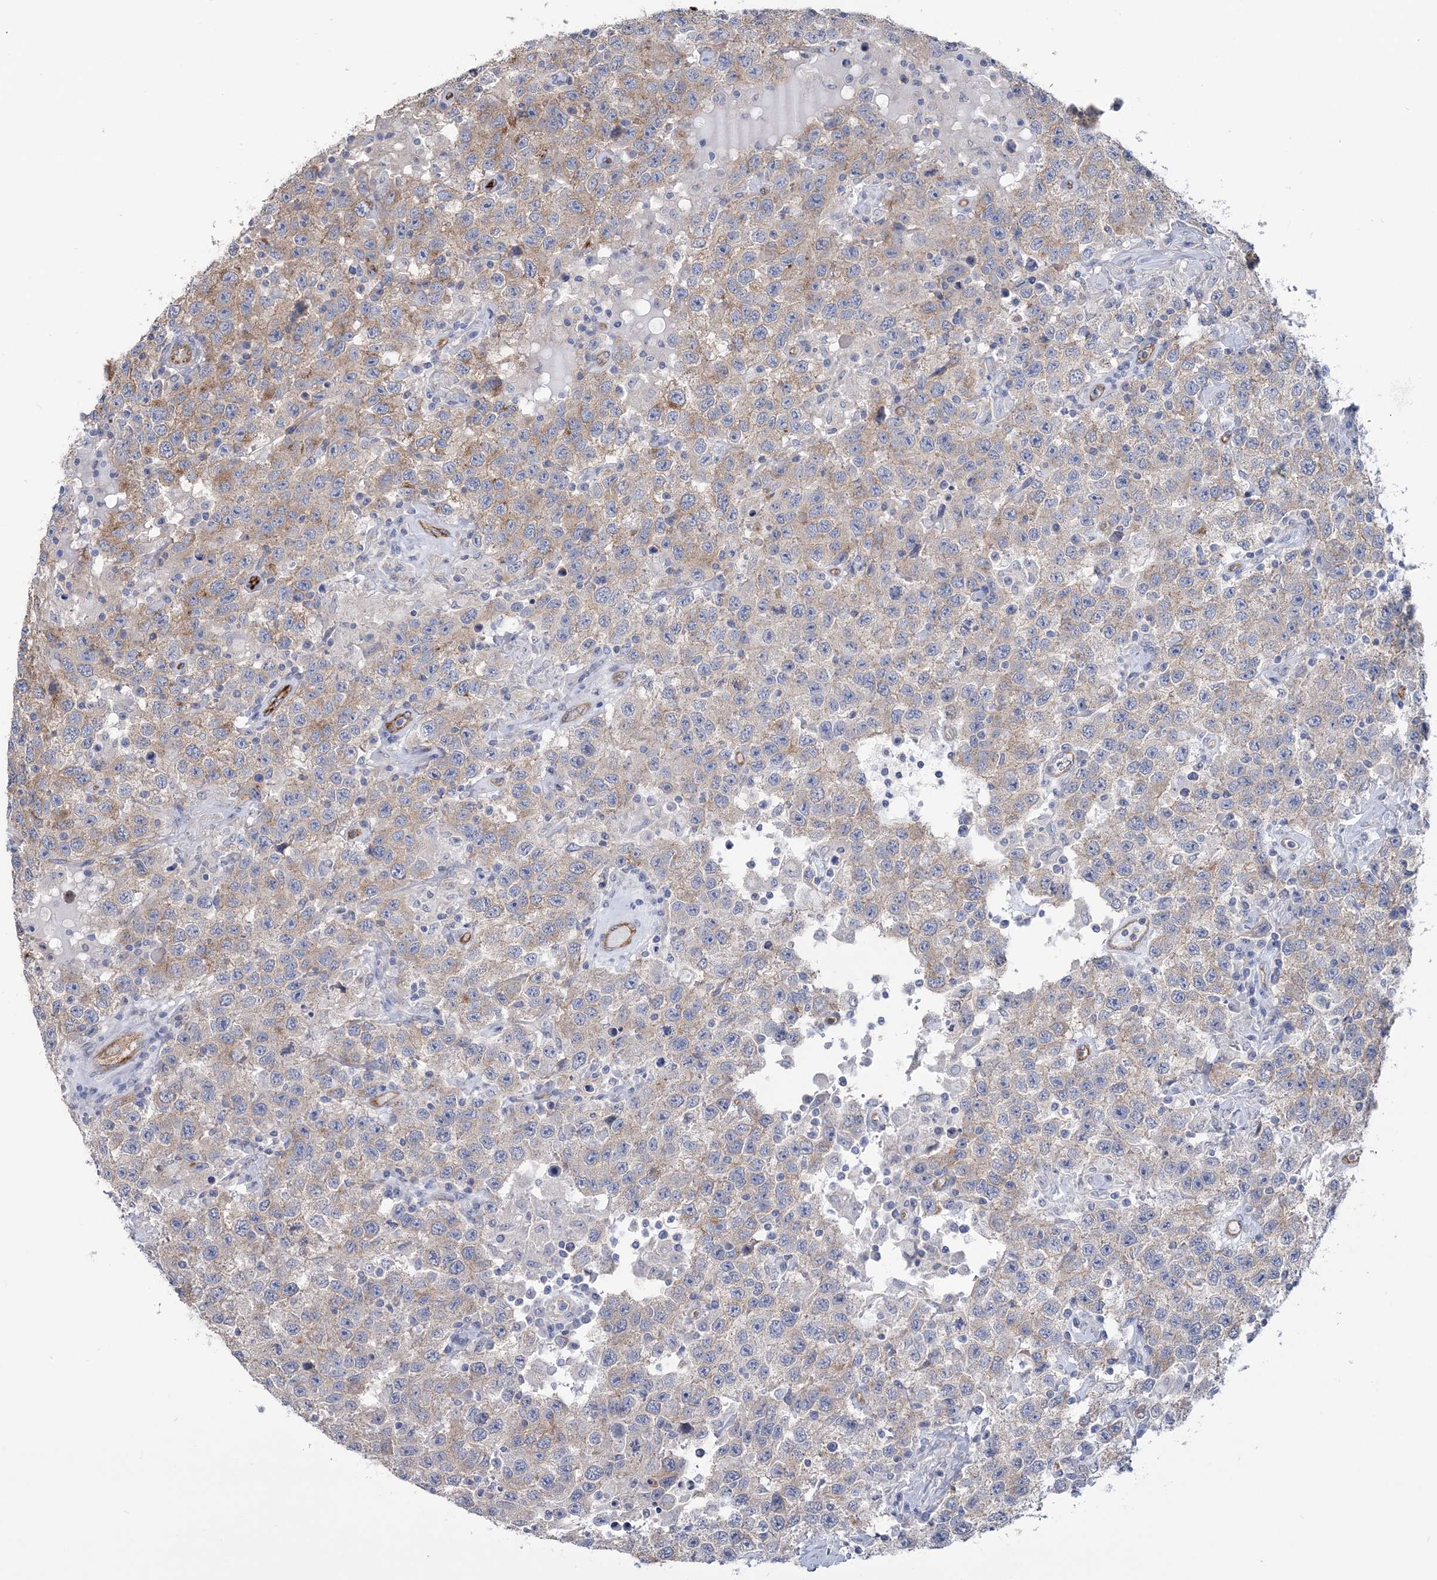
{"staining": {"intensity": "moderate", "quantity": "25%-75%", "location": "cytoplasmic/membranous"}, "tissue": "testis cancer", "cell_type": "Tumor cells", "image_type": "cancer", "snomed": [{"axis": "morphology", "description": "Seminoma, NOS"}, {"axis": "topography", "description": "Testis"}], "caption": "IHC of human seminoma (testis) demonstrates medium levels of moderate cytoplasmic/membranous expression in approximately 25%-75% of tumor cells.", "gene": "RAB11FIP5", "patient": {"sex": "male", "age": 41}}